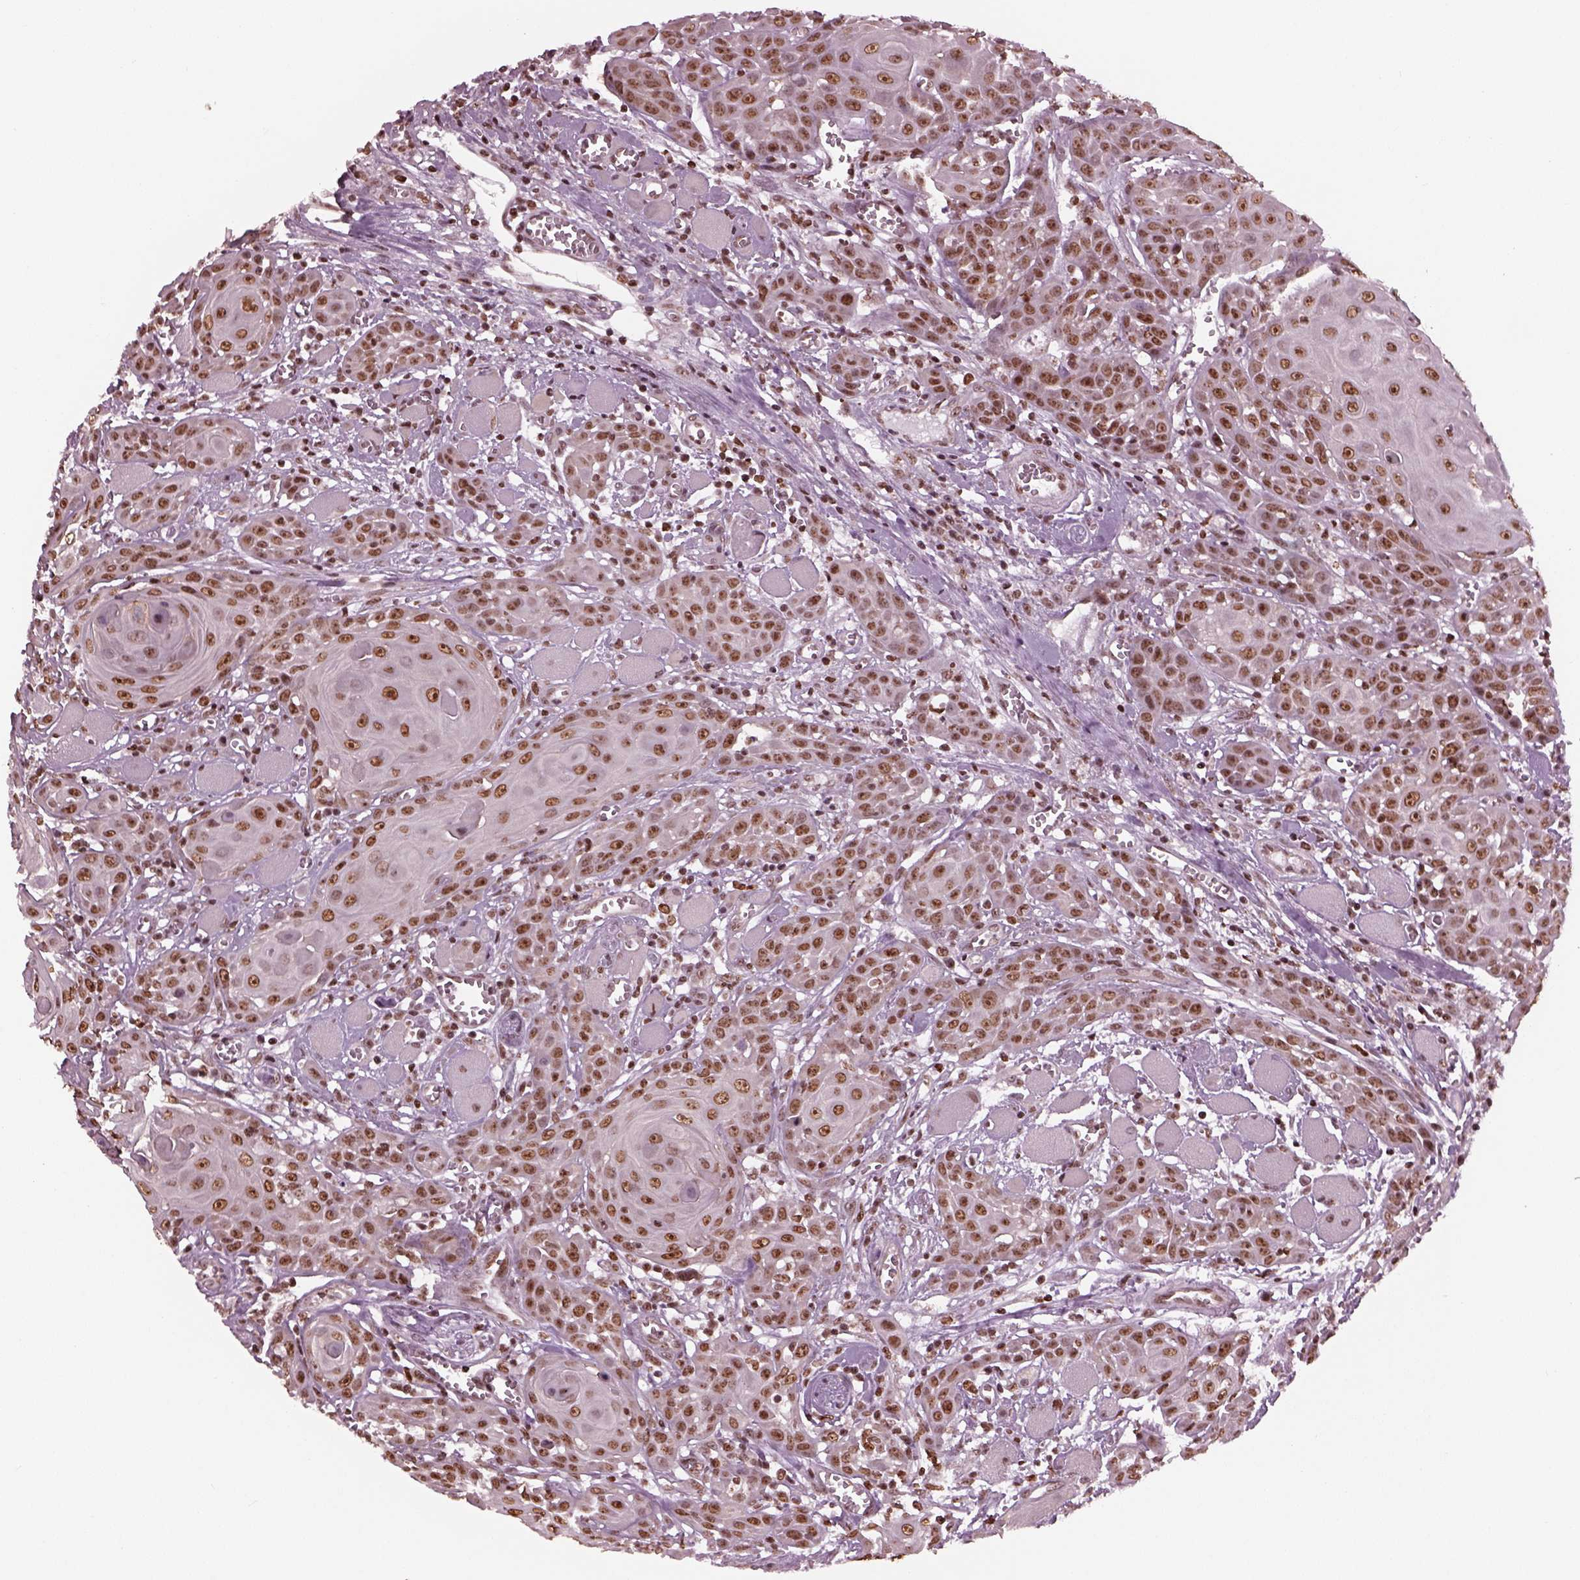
{"staining": {"intensity": "strong", "quantity": ">75%", "location": "nuclear"}, "tissue": "head and neck cancer", "cell_type": "Tumor cells", "image_type": "cancer", "snomed": [{"axis": "morphology", "description": "Squamous cell carcinoma, NOS"}, {"axis": "topography", "description": "Head-Neck"}], "caption": "Head and neck squamous cell carcinoma tissue reveals strong nuclear positivity in approximately >75% of tumor cells", "gene": "RUVBL2", "patient": {"sex": "female", "age": 80}}